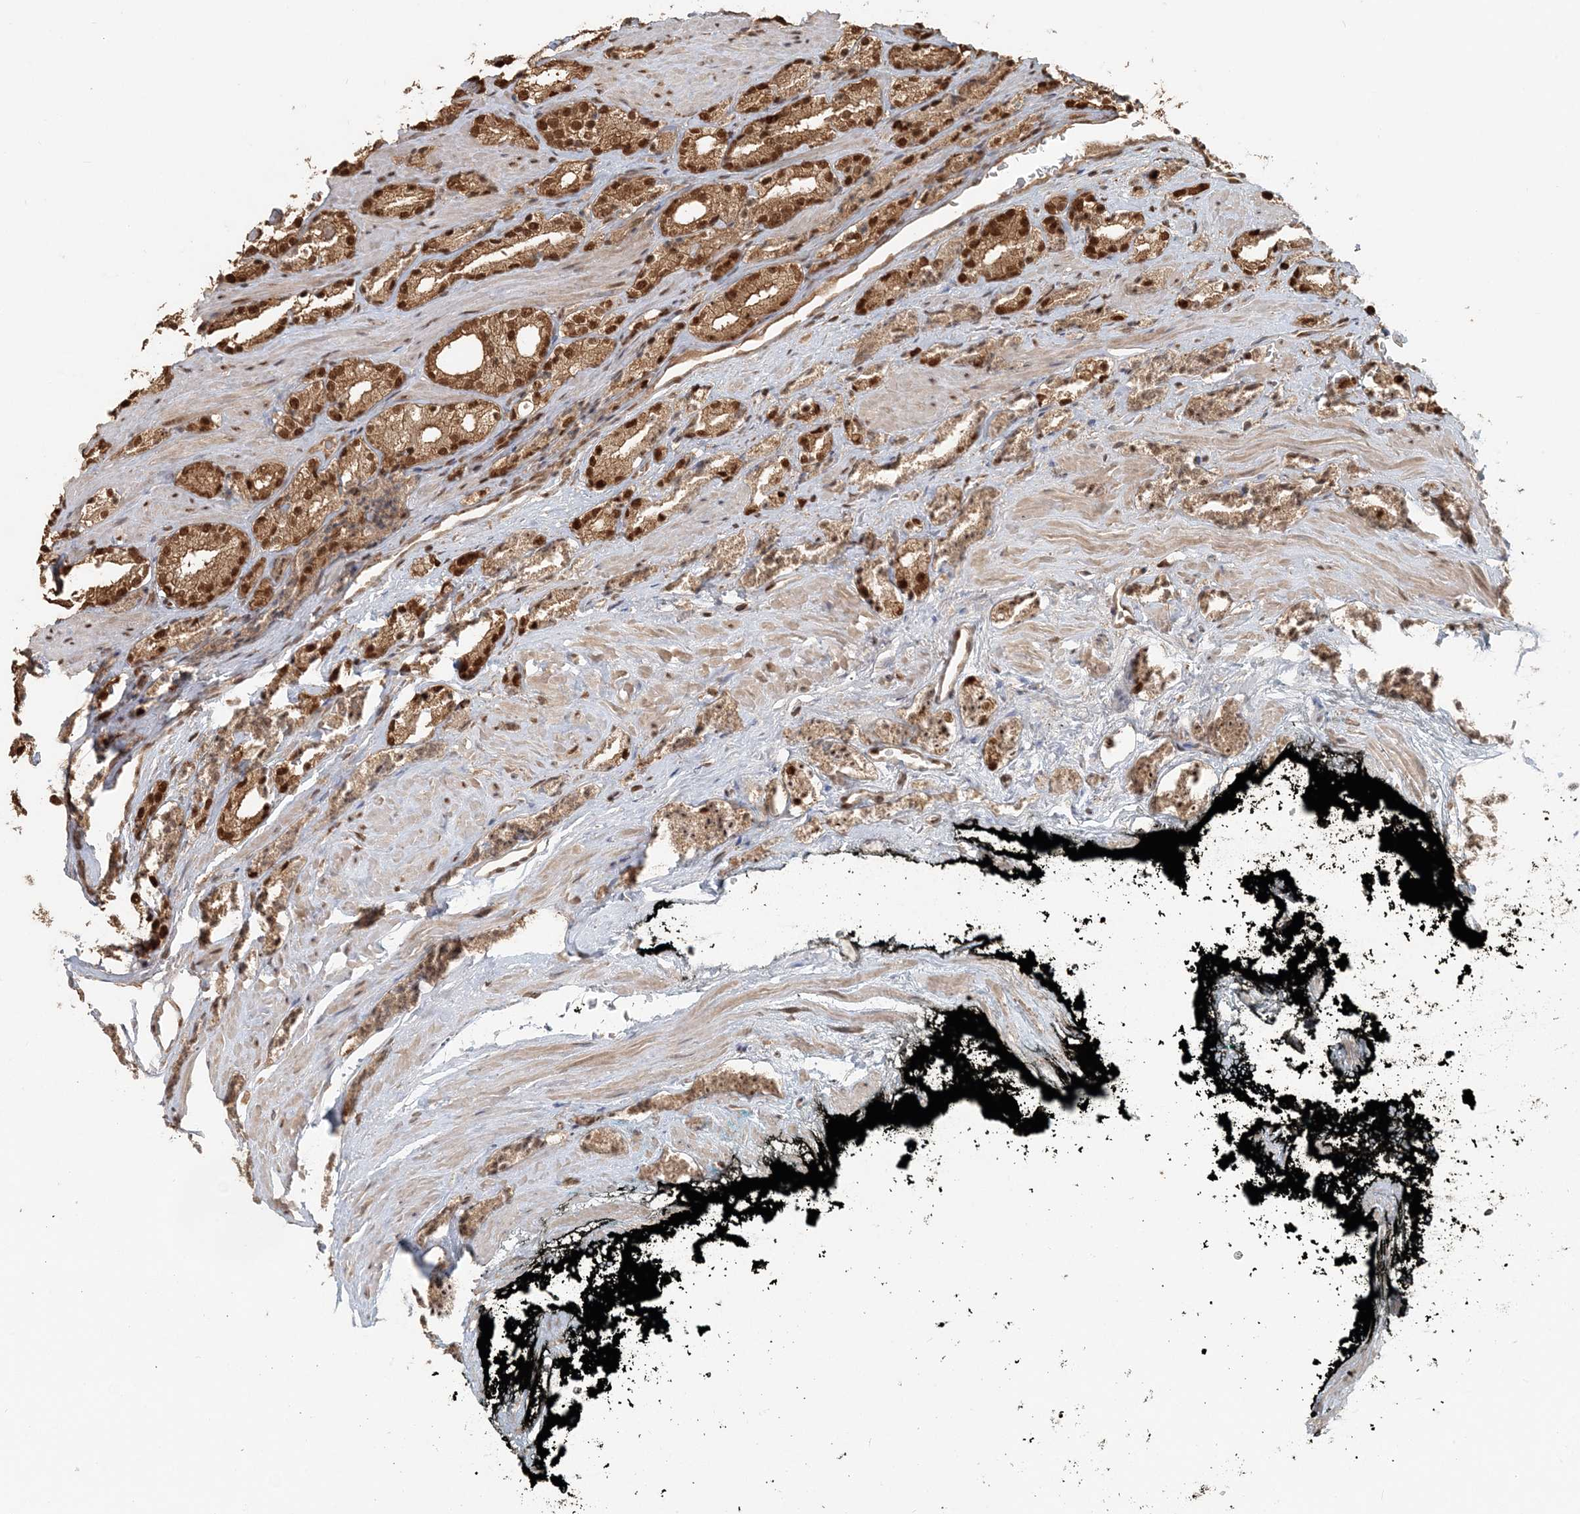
{"staining": {"intensity": "moderate", "quantity": ">75%", "location": "cytoplasmic/membranous,nuclear"}, "tissue": "prostate cancer", "cell_type": "Tumor cells", "image_type": "cancer", "snomed": [{"axis": "morphology", "description": "Adenocarcinoma, High grade"}, {"axis": "topography", "description": "Prostate"}], "caption": "Protein staining displays moderate cytoplasmic/membranous and nuclear staining in approximately >75% of tumor cells in adenocarcinoma (high-grade) (prostate). (DAB (3,3'-diaminobenzidine) IHC with brightfield microscopy, high magnification).", "gene": "ARHGAP35", "patient": {"sex": "male", "age": 71}}